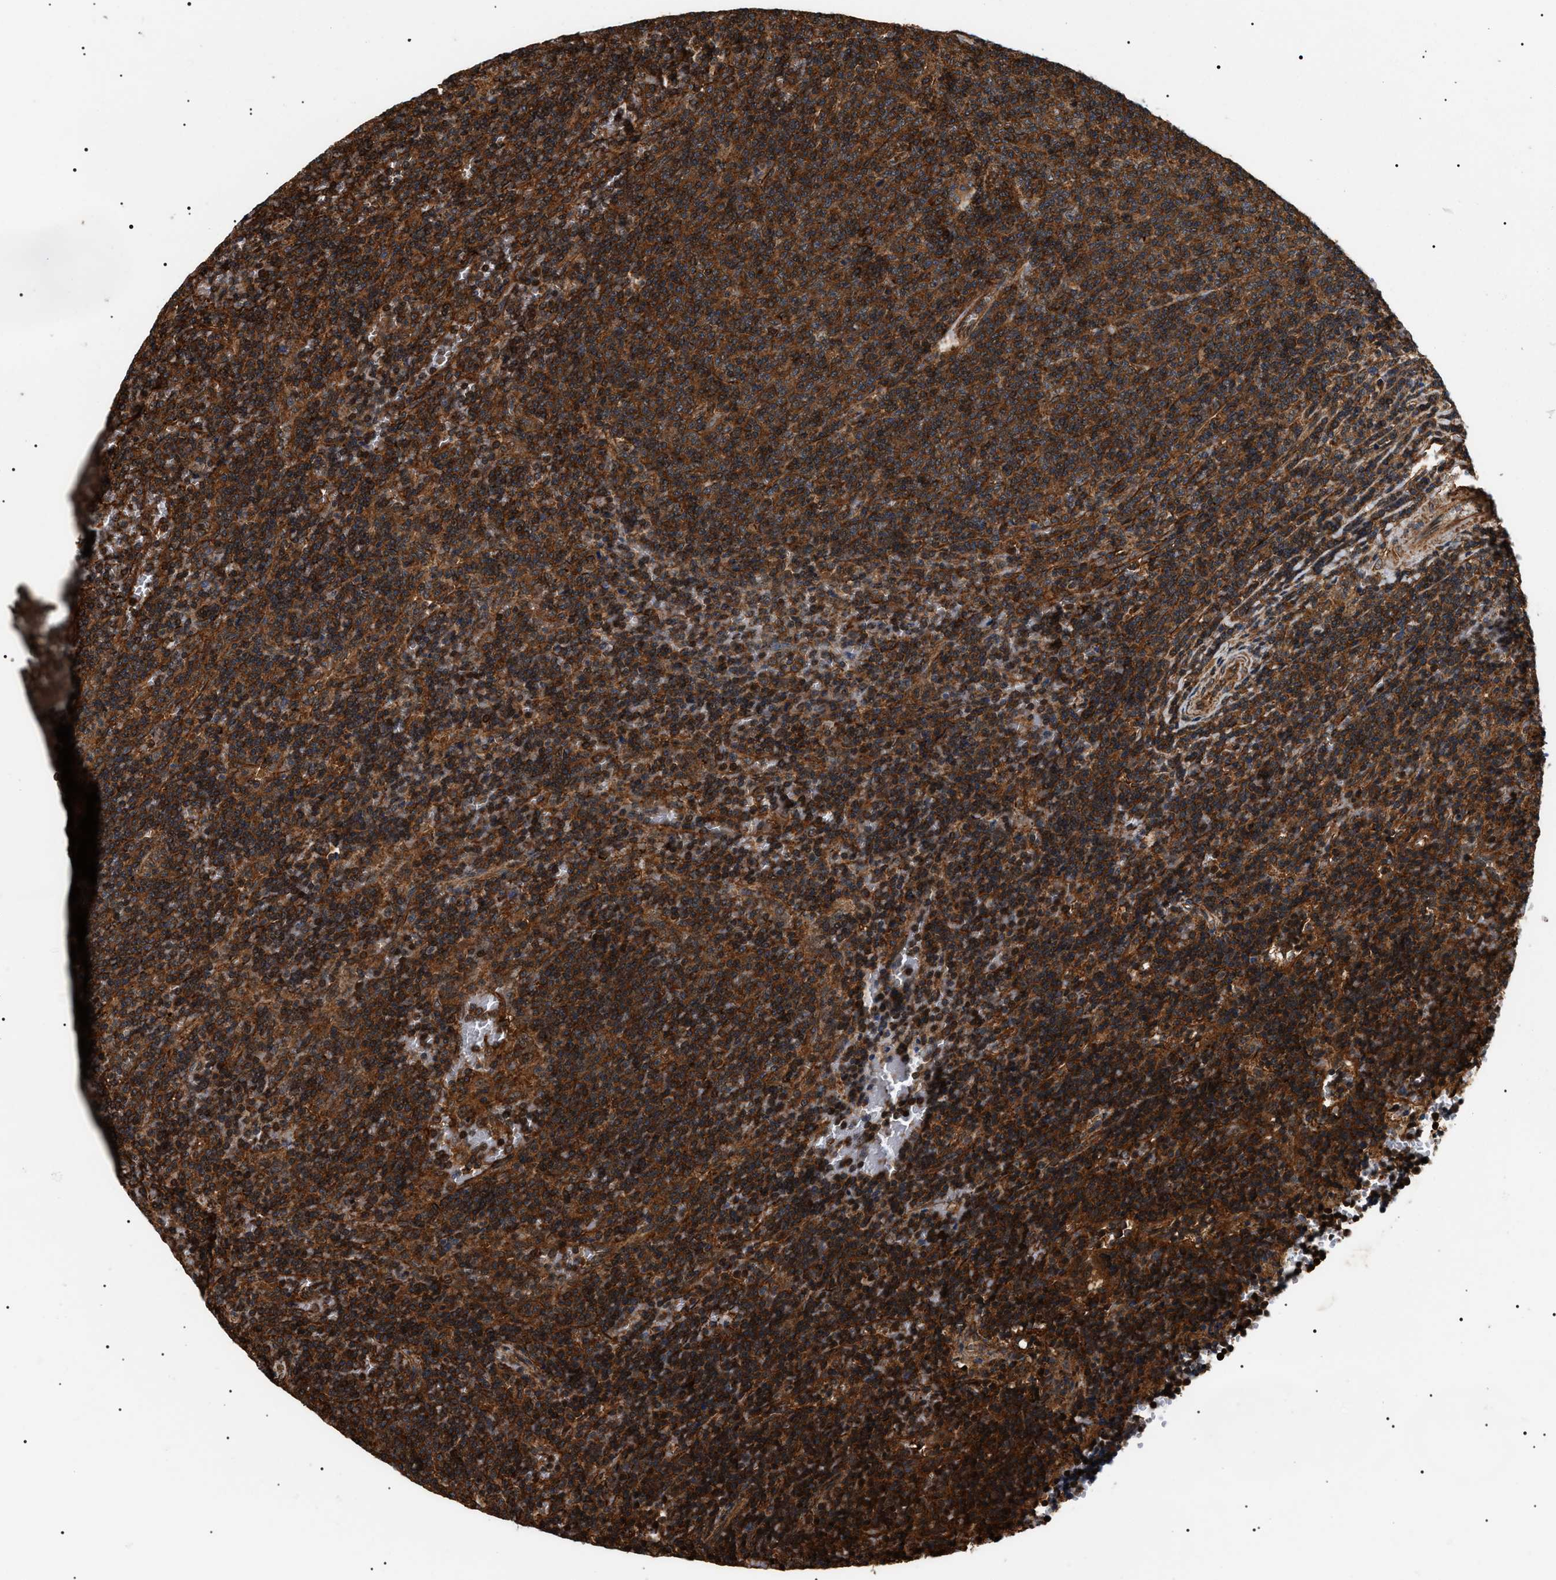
{"staining": {"intensity": "moderate", "quantity": "25%-75%", "location": "cytoplasmic/membranous"}, "tissue": "lymphoma", "cell_type": "Tumor cells", "image_type": "cancer", "snomed": [{"axis": "morphology", "description": "Malignant lymphoma, non-Hodgkin's type, Low grade"}, {"axis": "topography", "description": "Spleen"}], "caption": "Malignant lymphoma, non-Hodgkin's type (low-grade) stained for a protein (brown) demonstrates moderate cytoplasmic/membranous positive positivity in approximately 25%-75% of tumor cells.", "gene": "SH3GLB2", "patient": {"sex": "female", "age": 50}}